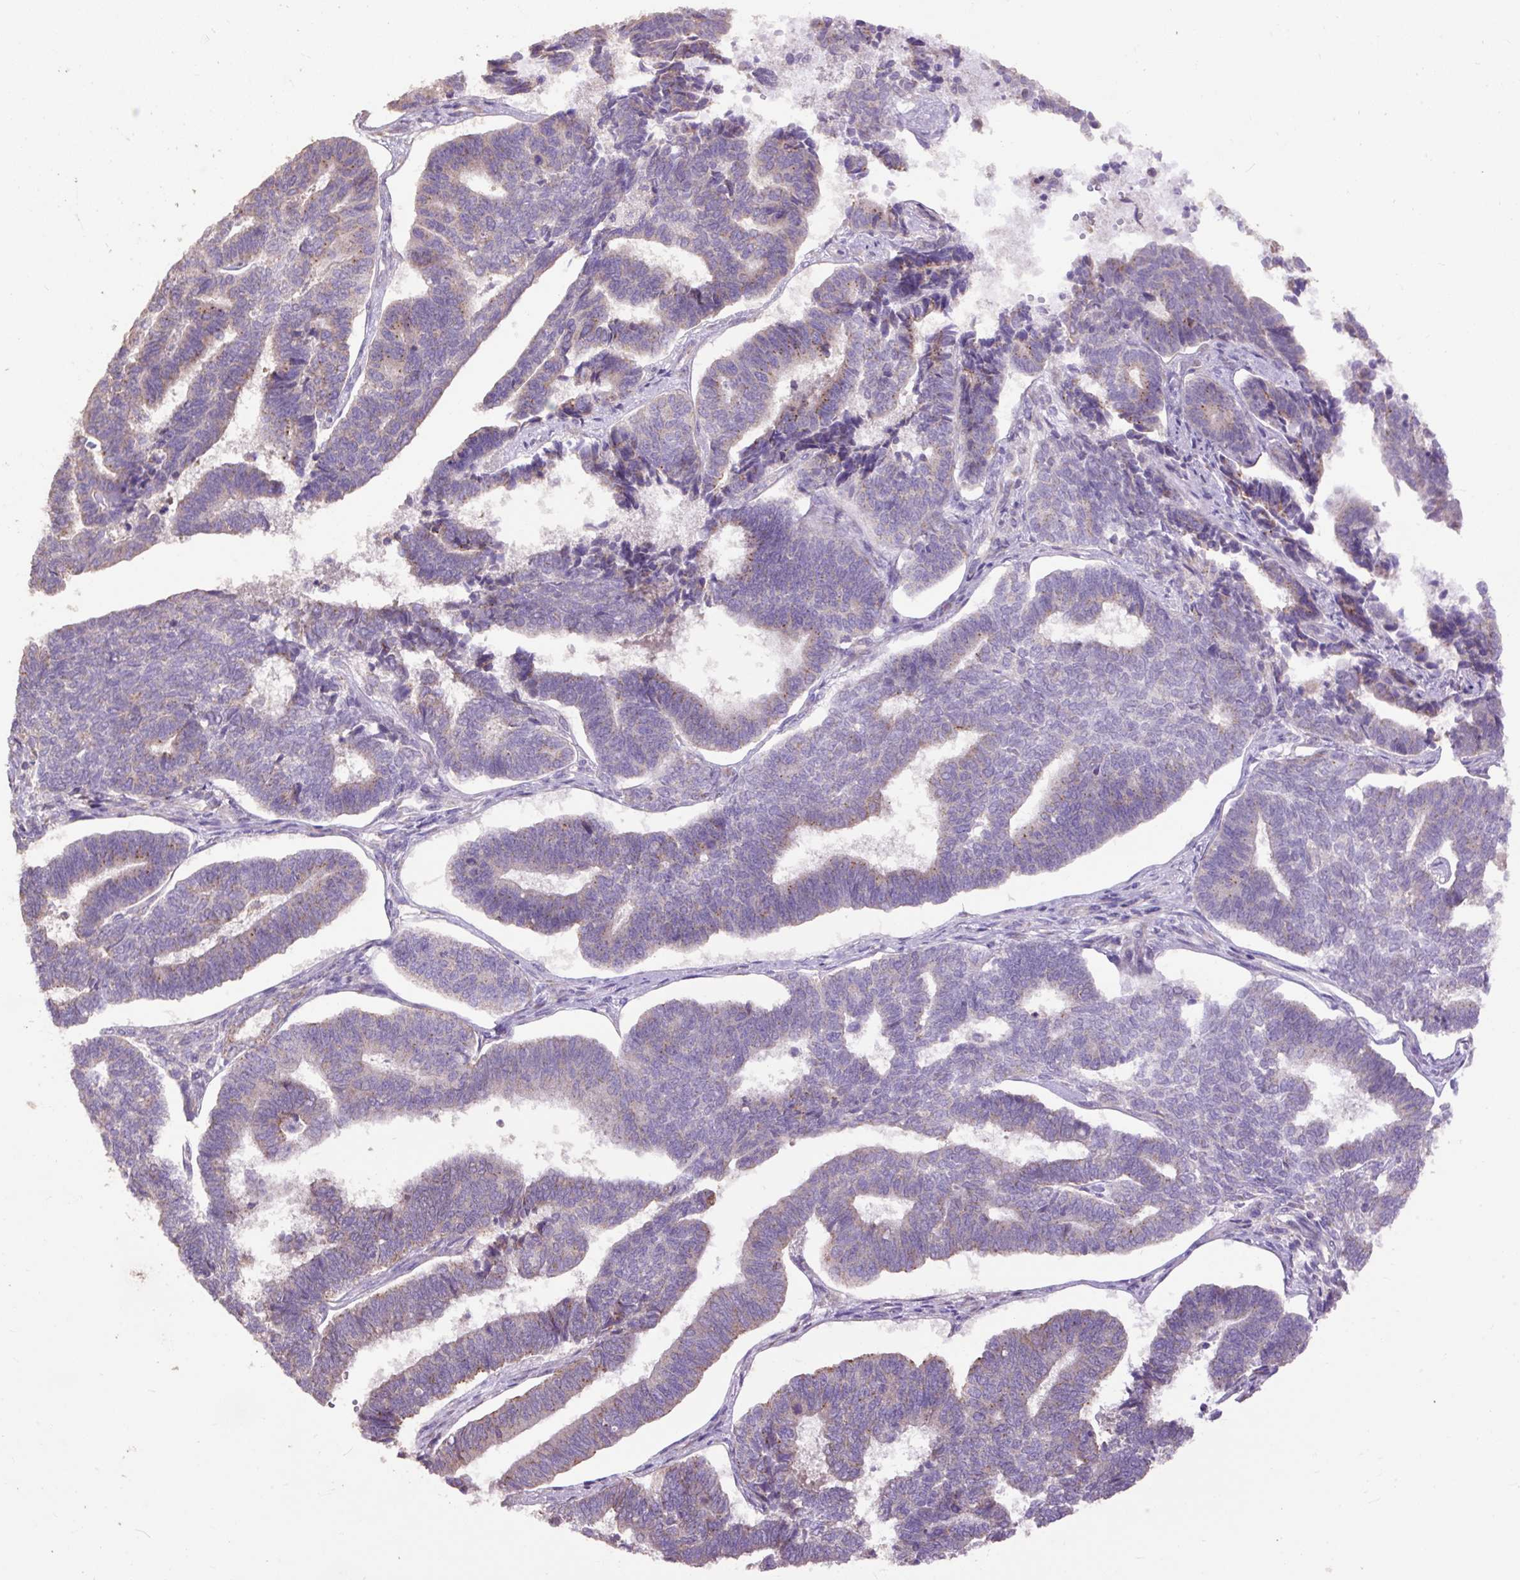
{"staining": {"intensity": "moderate", "quantity": "<25%", "location": "cytoplasmic/membranous"}, "tissue": "endometrial cancer", "cell_type": "Tumor cells", "image_type": "cancer", "snomed": [{"axis": "morphology", "description": "Adenocarcinoma, NOS"}, {"axis": "topography", "description": "Endometrium"}], "caption": "Protein expression by IHC exhibits moderate cytoplasmic/membranous staining in approximately <25% of tumor cells in endometrial cancer.", "gene": "ABR", "patient": {"sex": "female", "age": 70}}